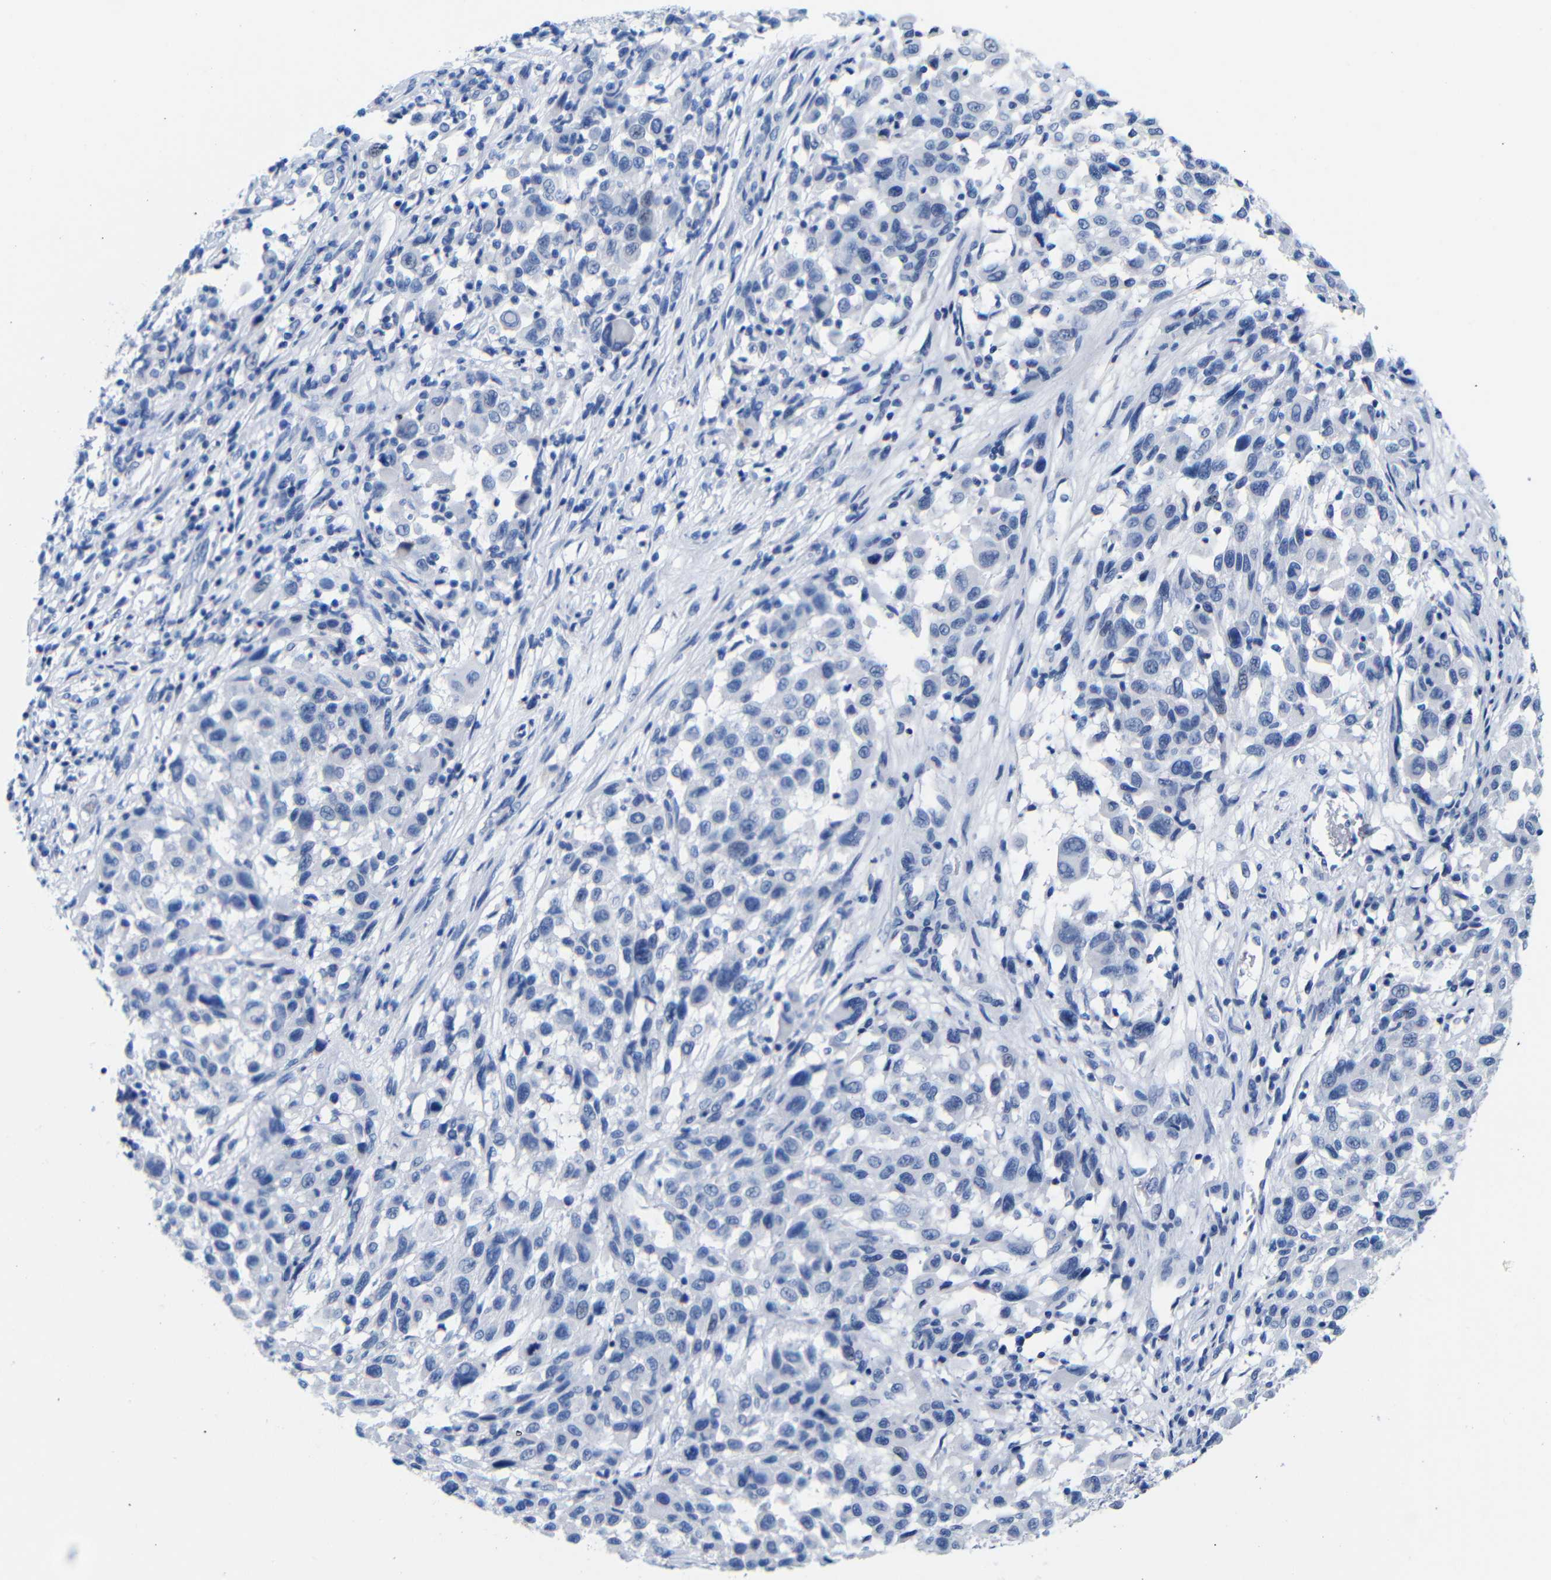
{"staining": {"intensity": "negative", "quantity": "none", "location": "none"}, "tissue": "melanoma", "cell_type": "Tumor cells", "image_type": "cancer", "snomed": [{"axis": "morphology", "description": "Malignant melanoma, Metastatic site"}, {"axis": "topography", "description": "Lymph node"}], "caption": "Immunohistochemistry (IHC) micrograph of neoplastic tissue: human malignant melanoma (metastatic site) stained with DAB exhibits no significant protein positivity in tumor cells.", "gene": "CGNL1", "patient": {"sex": "male", "age": 61}}